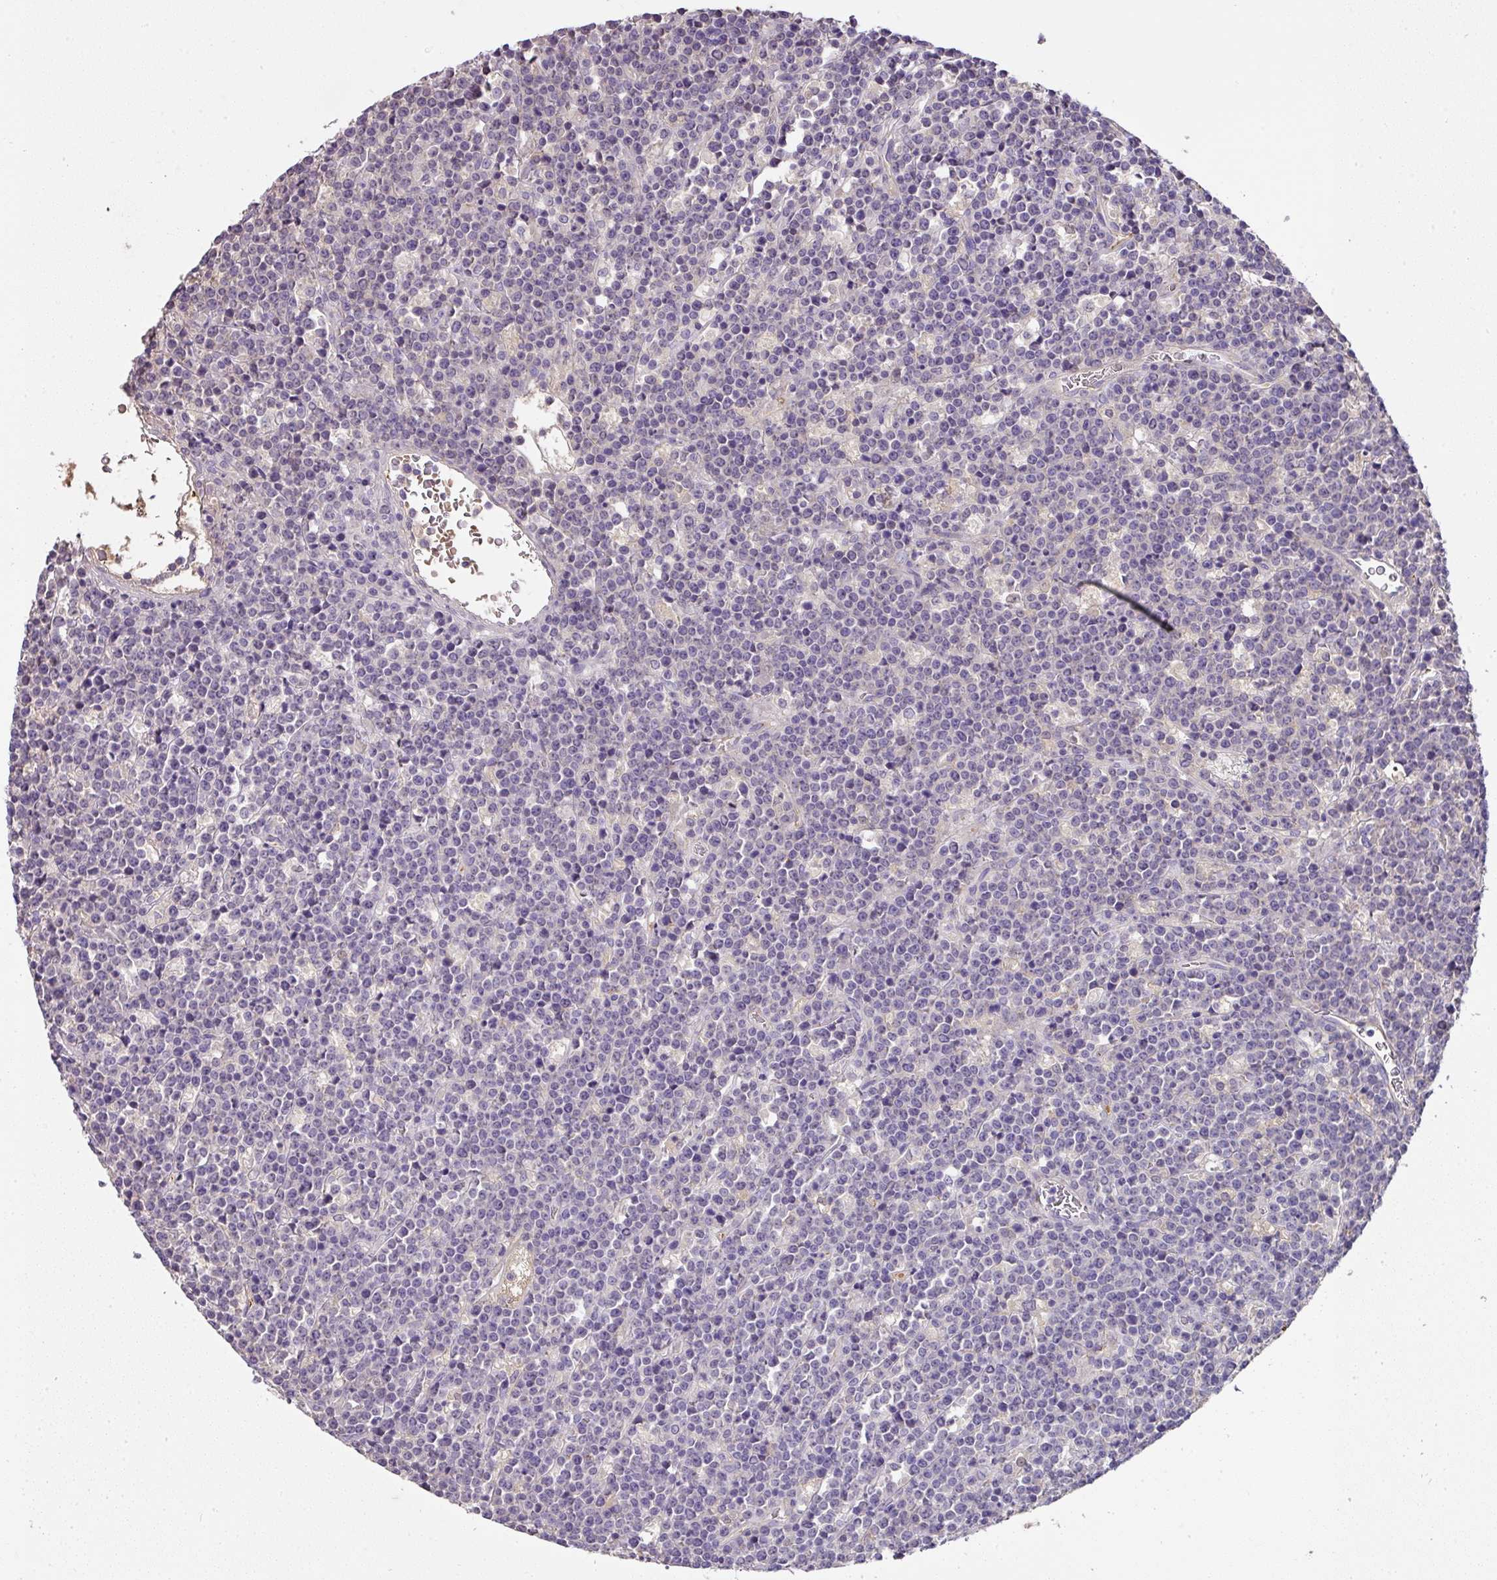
{"staining": {"intensity": "negative", "quantity": "none", "location": "none"}, "tissue": "lymphoma", "cell_type": "Tumor cells", "image_type": "cancer", "snomed": [{"axis": "morphology", "description": "Malignant lymphoma, non-Hodgkin's type, High grade"}, {"axis": "topography", "description": "Ovary"}], "caption": "Lymphoma was stained to show a protein in brown. There is no significant positivity in tumor cells. (Immunohistochemistry (ihc), brightfield microscopy, high magnification).", "gene": "CCZ1", "patient": {"sex": "female", "age": 56}}